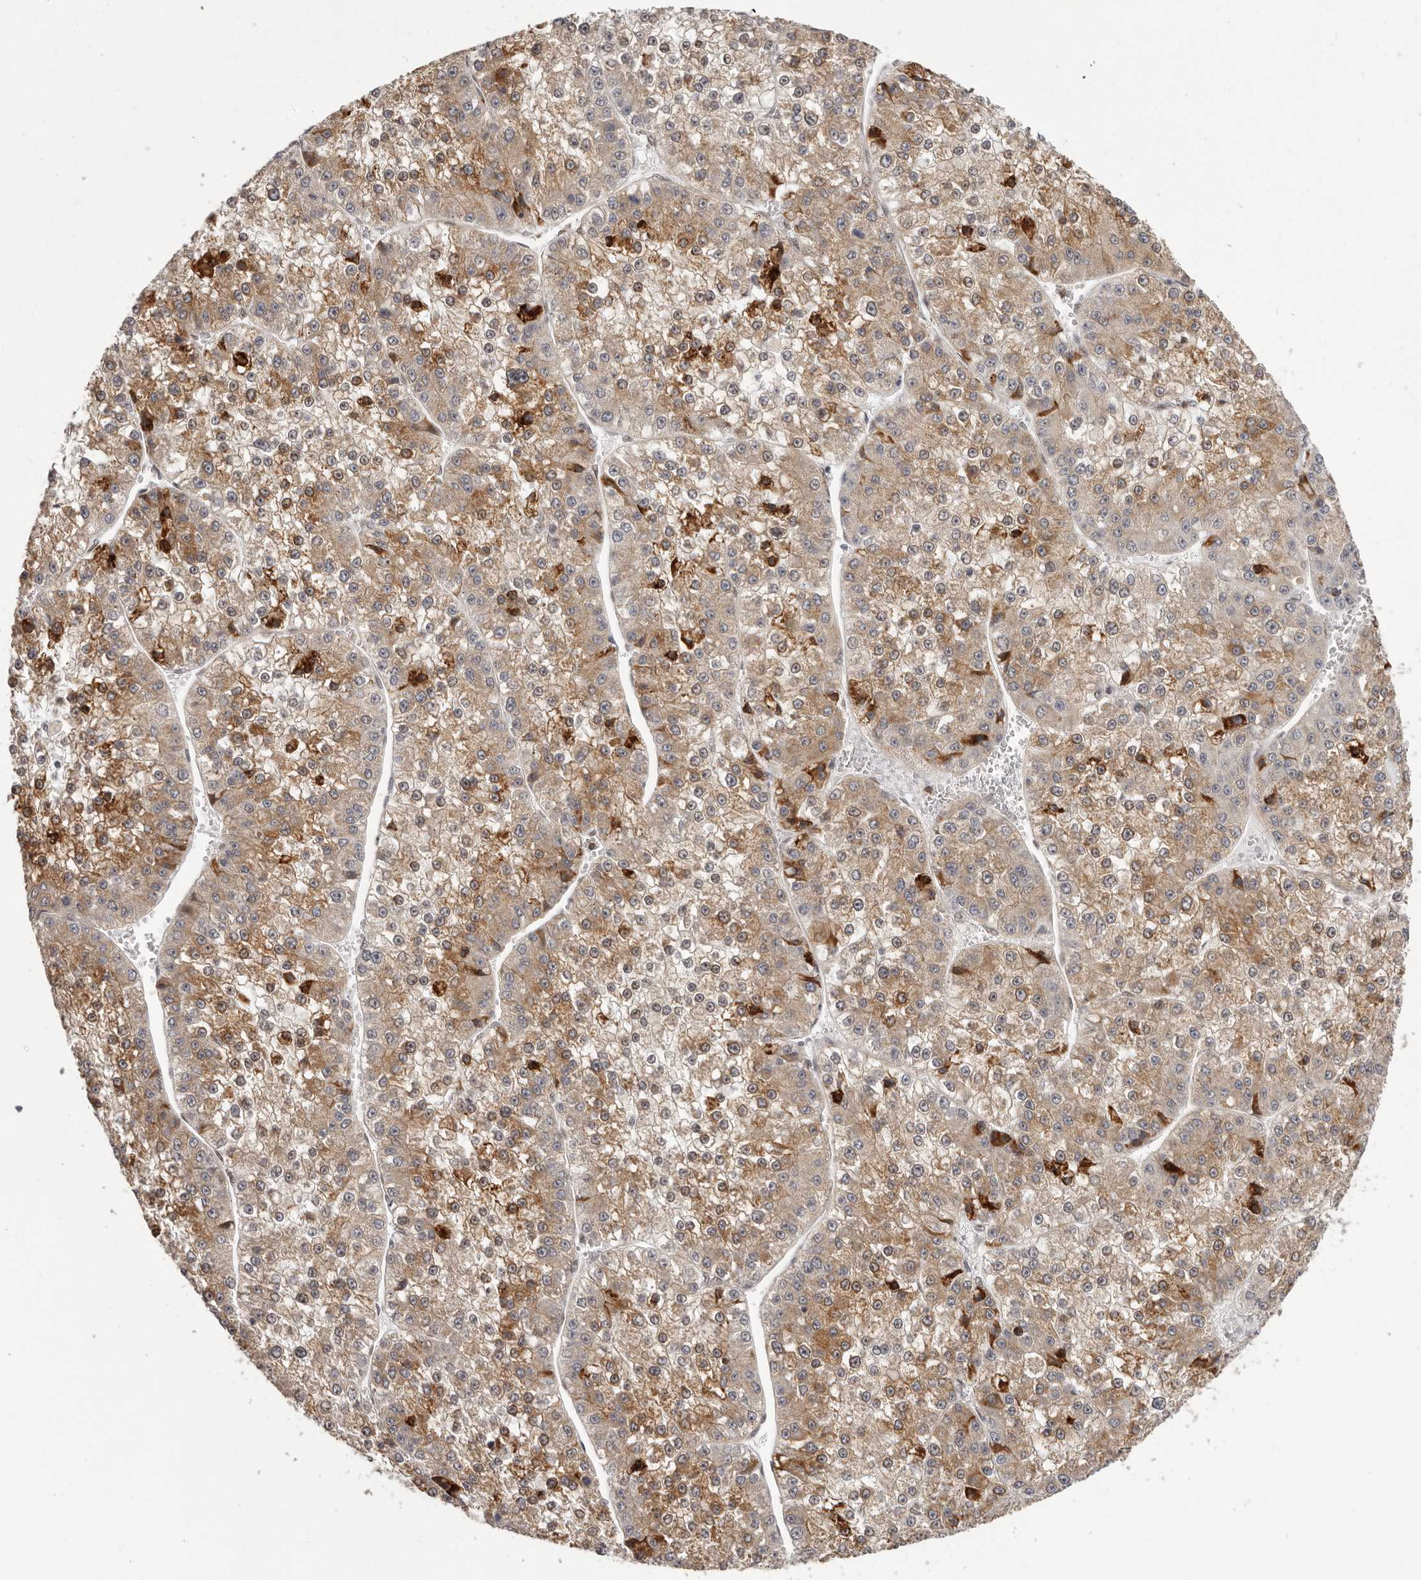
{"staining": {"intensity": "strong", "quantity": "25%-75%", "location": "cytoplasmic/membranous"}, "tissue": "liver cancer", "cell_type": "Tumor cells", "image_type": "cancer", "snomed": [{"axis": "morphology", "description": "Carcinoma, Hepatocellular, NOS"}, {"axis": "topography", "description": "Liver"}], "caption": "Protein expression analysis of human liver cancer reveals strong cytoplasmic/membranous staining in approximately 25%-75% of tumor cells.", "gene": "RNF2", "patient": {"sex": "female", "age": 73}}